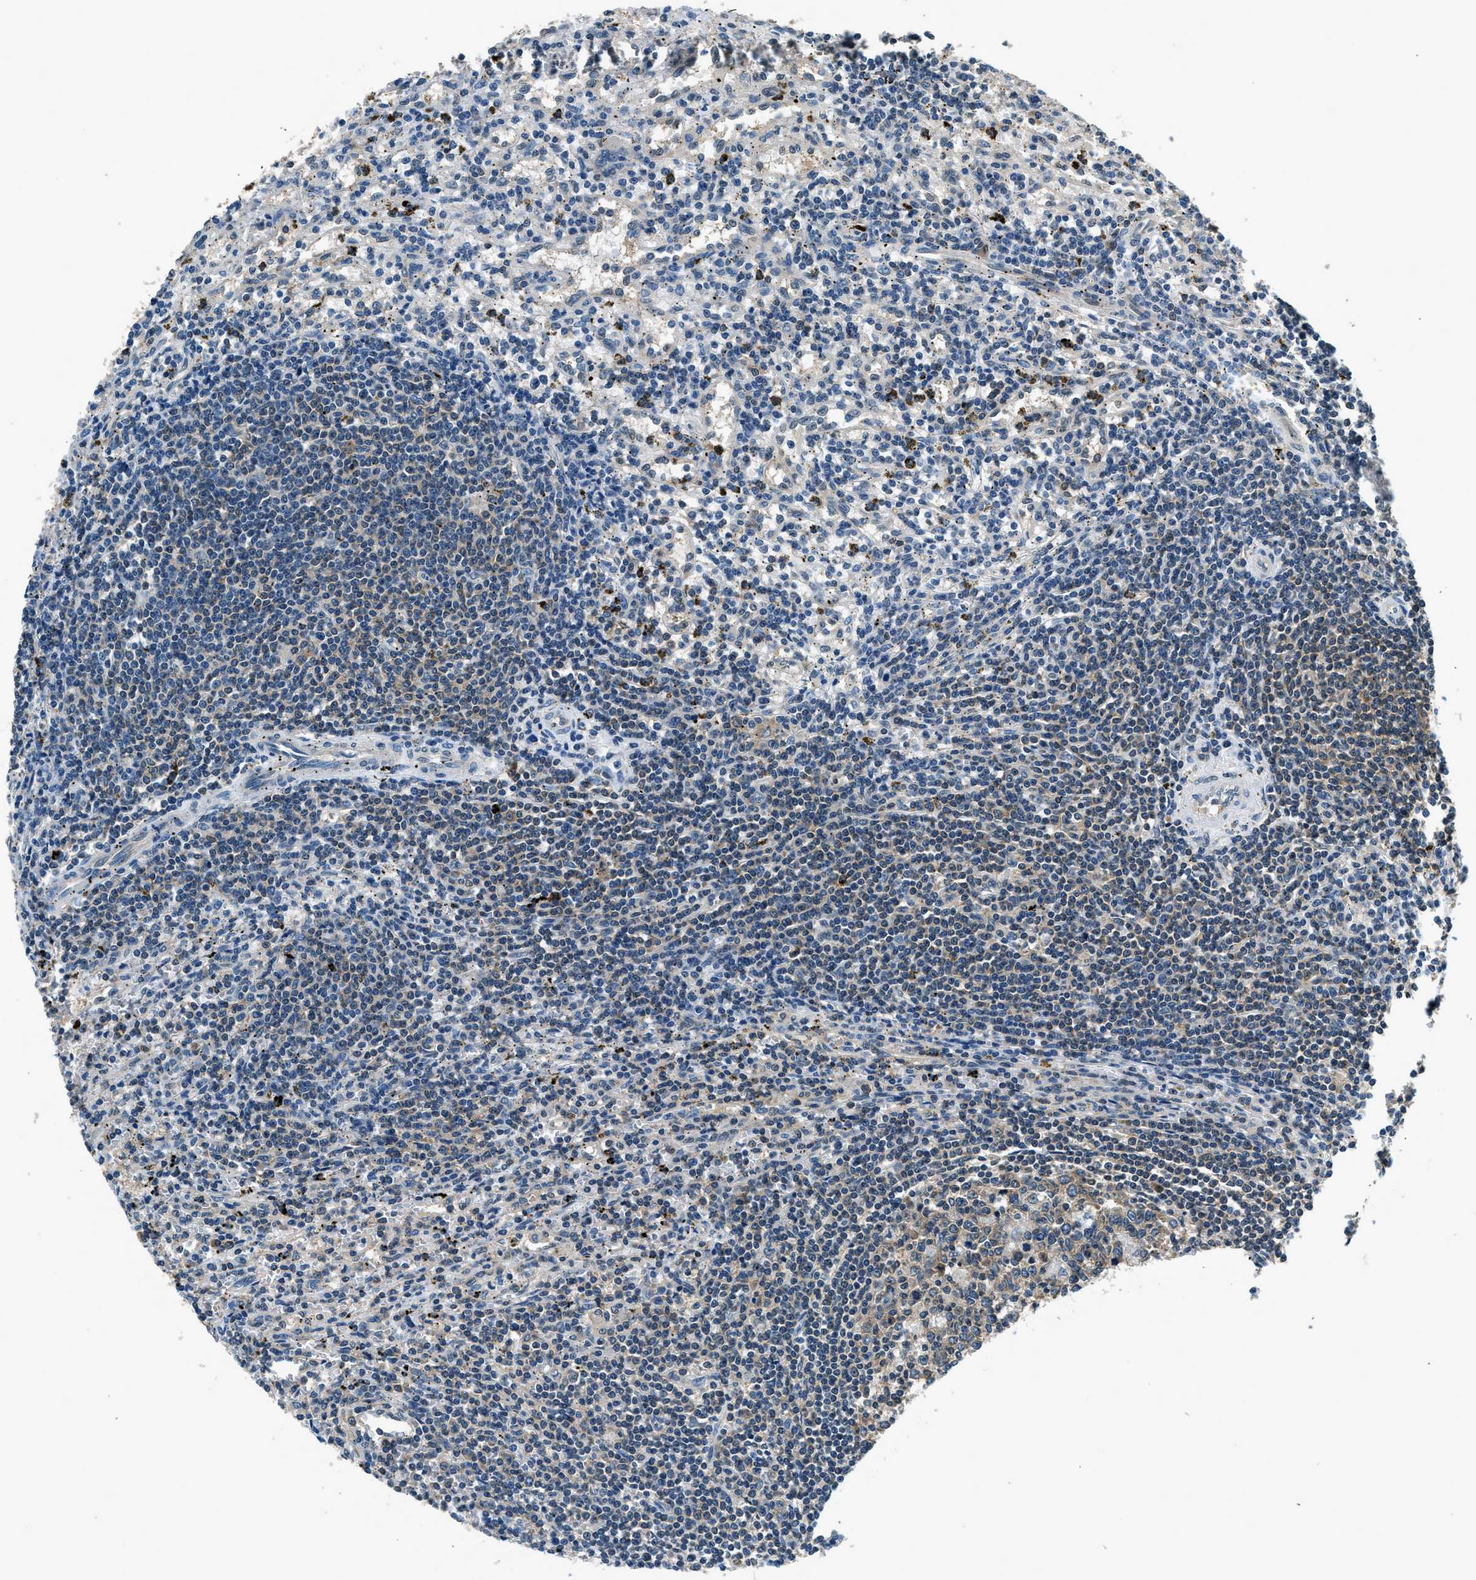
{"staining": {"intensity": "weak", "quantity": "<25%", "location": "cytoplasmic/membranous"}, "tissue": "lymphoma", "cell_type": "Tumor cells", "image_type": "cancer", "snomed": [{"axis": "morphology", "description": "Malignant lymphoma, non-Hodgkin's type, Low grade"}, {"axis": "topography", "description": "Spleen"}], "caption": "An IHC image of low-grade malignant lymphoma, non-Hodgkin's type is shown. There is no staining in tumor cells of low-grade malignant lymphoma, non-Hodgkin's type.", "gene": "ARFGAP2", "patient": {"sex": "male", "age": 76}}